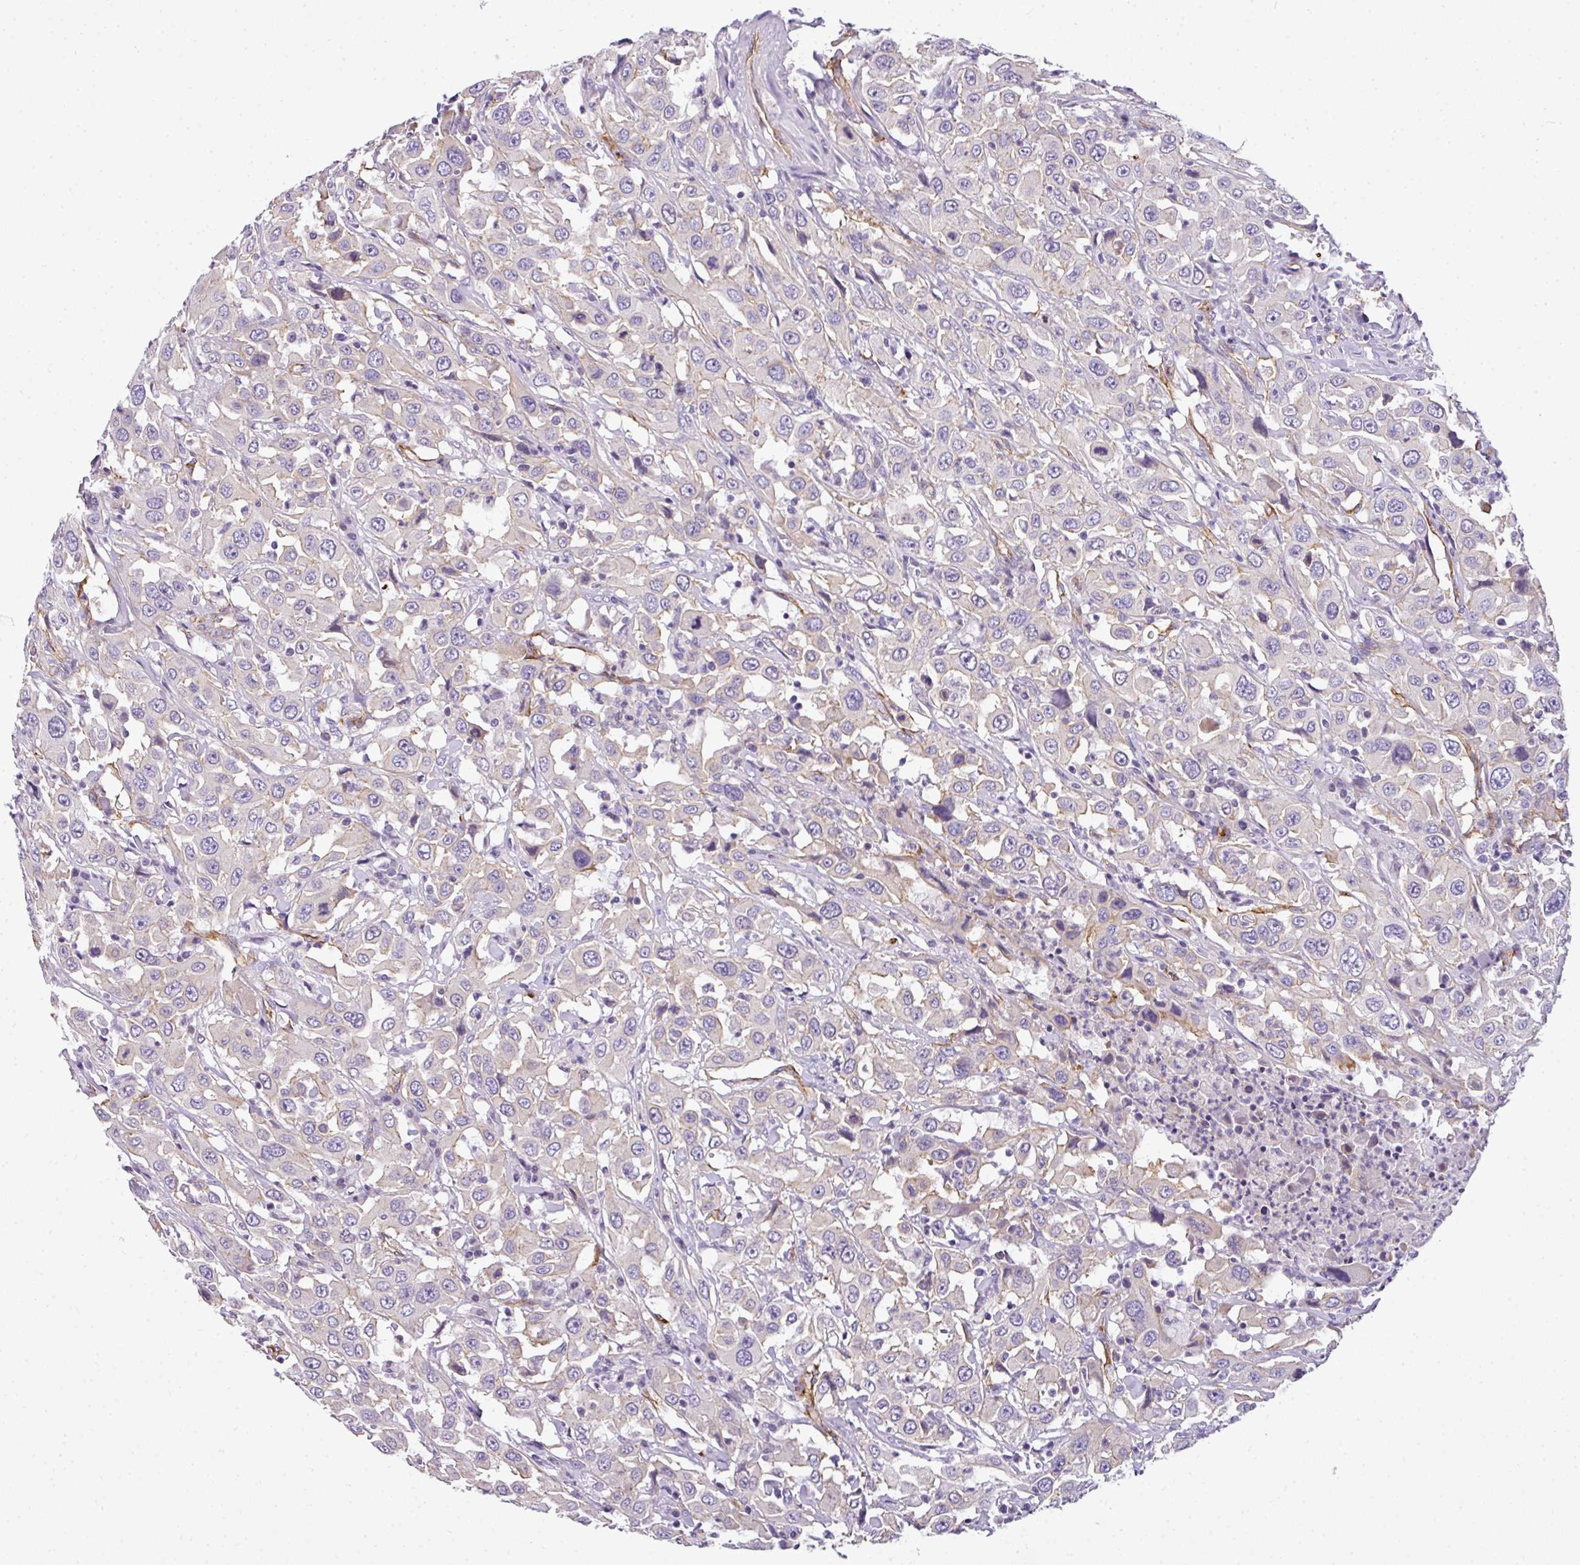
{"staining": {"intensity": "negative", "quantity": "none", "location": "none"}, "tissue": "urothelial cancer", "cell_type": "Tumor cells", "image_type": "cancer", "snomed": [{"axis": "morphology", "description": "Urothelial carcinoma, High grade"}, {"axis": "topography", "description": "Urinary bladder"}], "caption": "Immunohistochemical staining of human urothelial cancer shows no significant staining in tumor cells. (DAB (3,3'-diaminobenzidine) immunohistochemistry (IHC) visualized using brightfield microscopy, high magnification).", "gene": "OR11H4", "patient": {"sex": "male", "age": 61}}